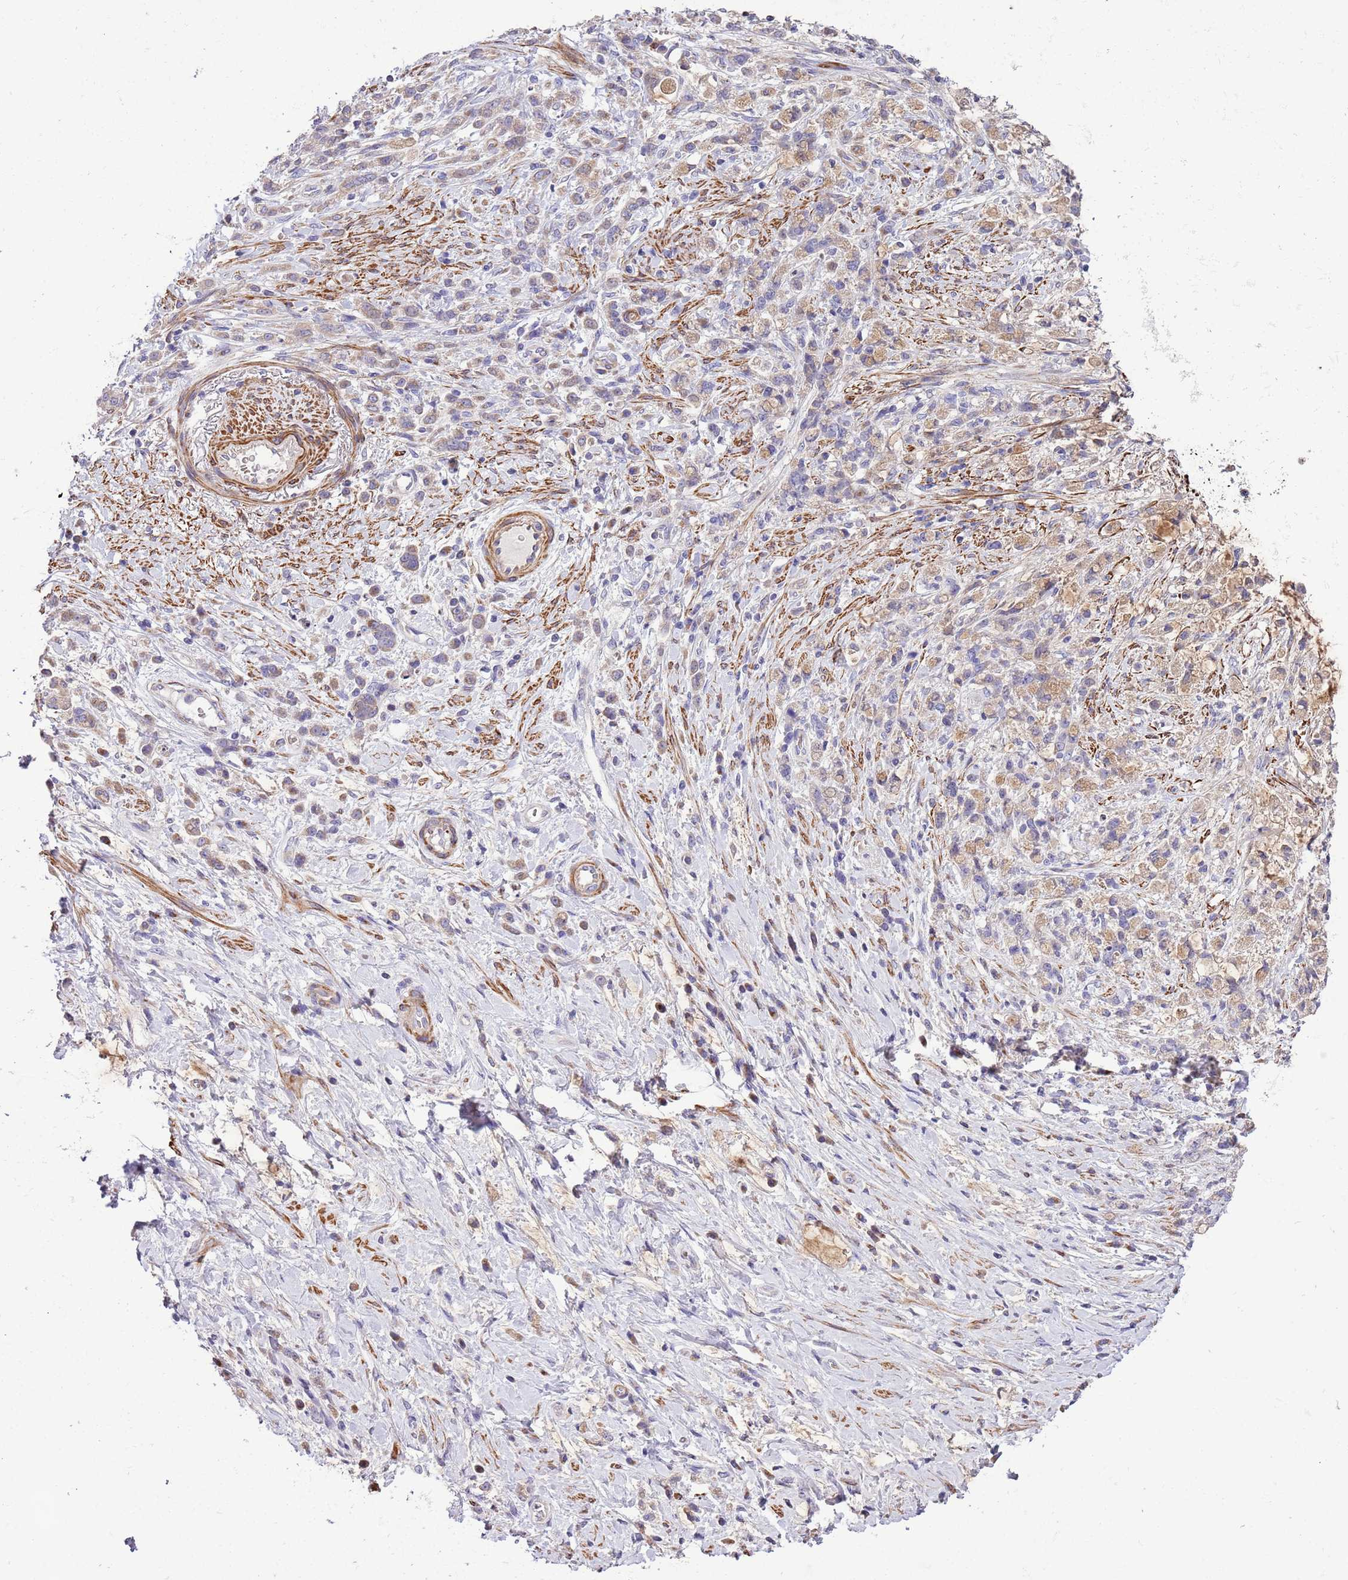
{"staining": {"intensity": "weak", "quantity": "25%-75%", "location": "cytoplasmic/membranous"}, "tissue": "stomach cancer", "cell_type": "Tumor cells", "image_type": "cancer", "snomed": [{"axis": "morphology", "description": "Adenocarcinoma, NOS"}, {"axis": "topography", "description": "Stomach"}], "caption": "A low amount of weak cytoplasmic/membranous positivity is seen in about 25%-75% of tumor cells in stomach cancer (adenocarcinoma) tissue.", "gene": "PIGA", "patient": {"sex": "female", "age": 60}}